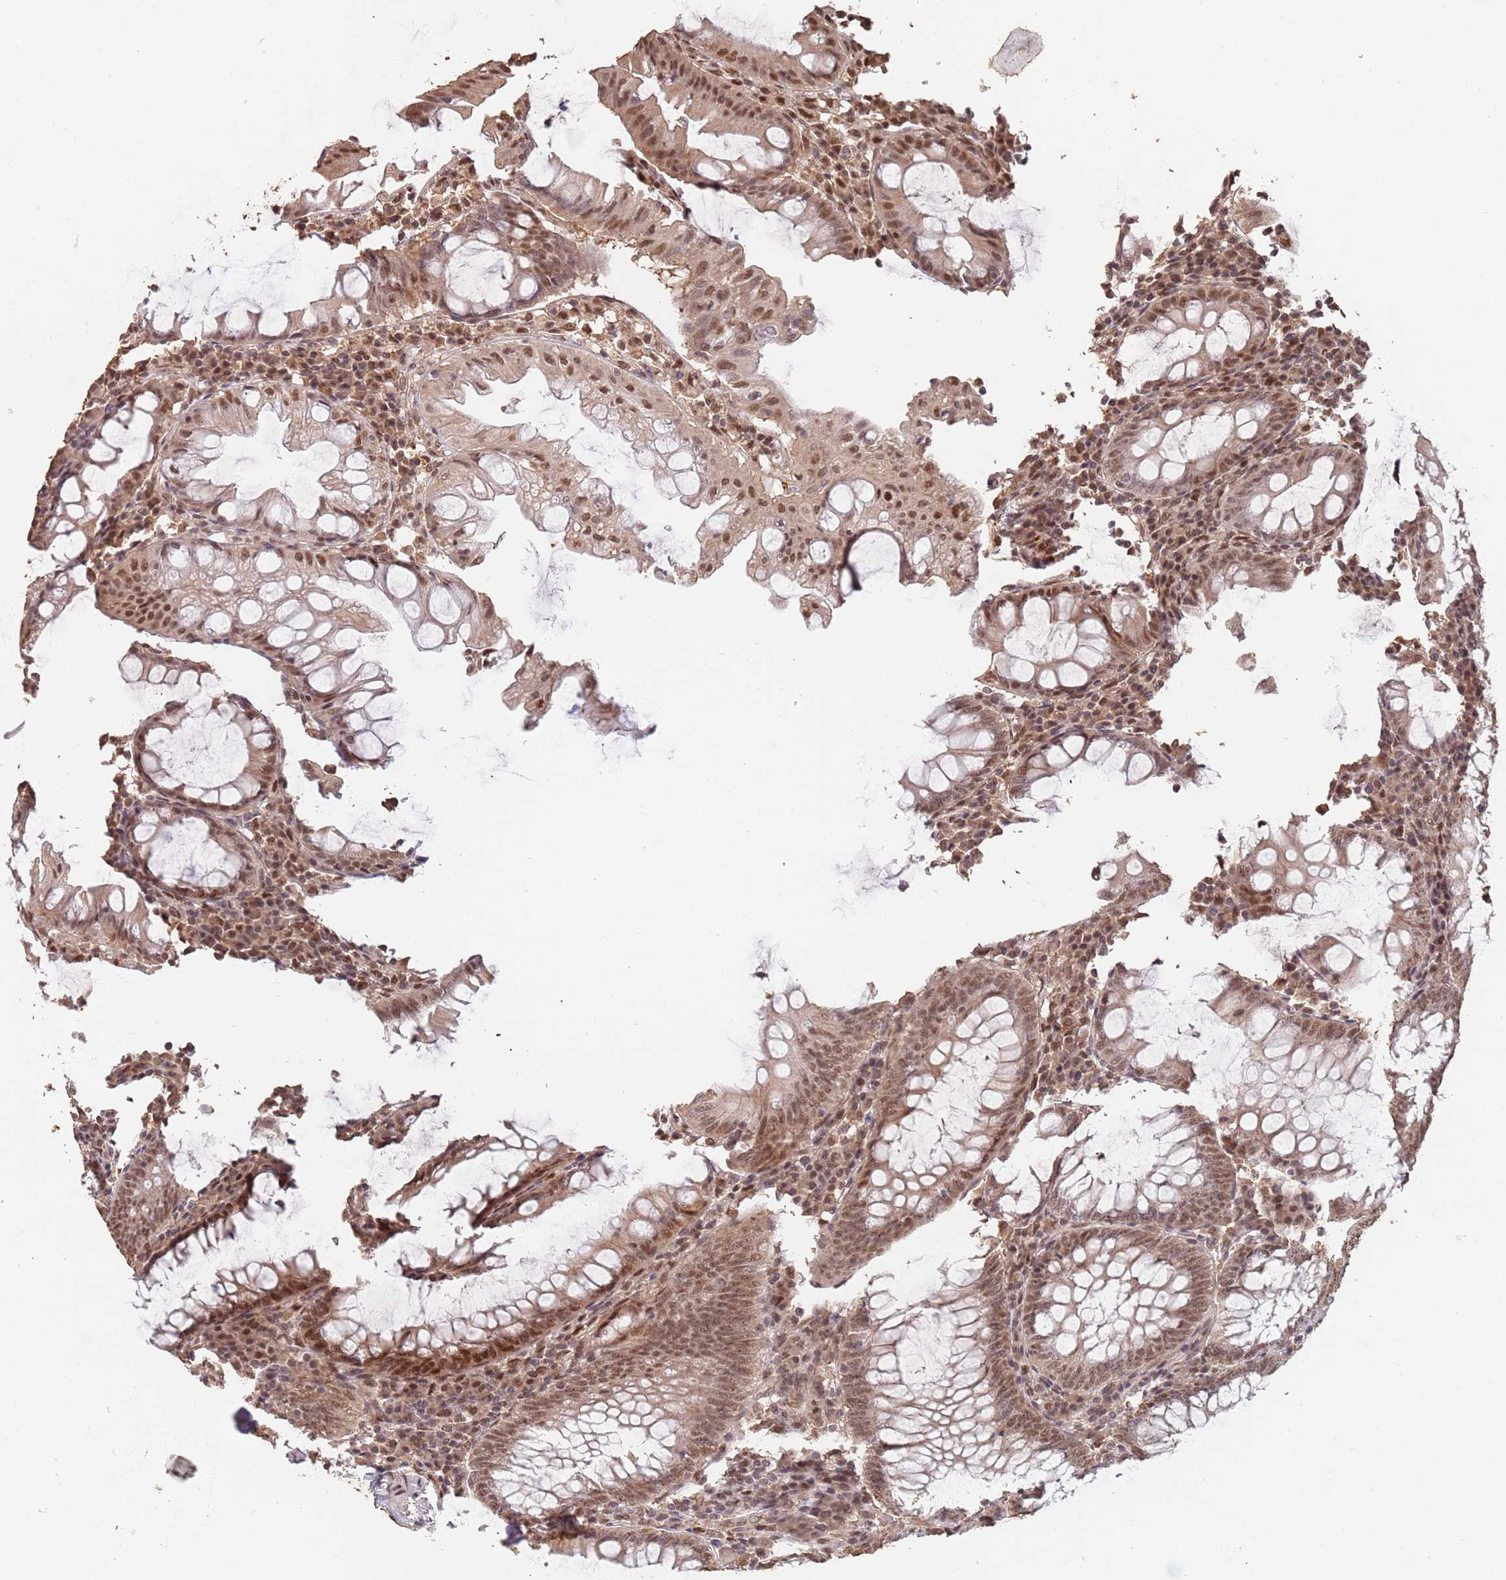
{"staining": {"intensity": "moderate", "quantity": ">75%", "location": "cytoplasmic/membranous,nuclear"}, "tissue": "appendix", "cell_type": "Glandular cells", "image_type": "normal", "snomed": [{"axis": "morphology", "description": "Normal tissue, NOS"}, {"axis": "topography", "description": "Appendix"}], "caption": "Immunohistochemistry (IHC) (DAB (3,3'-diaminobenzidine)) staining of normal appendix displays moderate cytoplasmic/membranous,nuclear protein positivity in approximately >75% of glandular cells. The protein is shown in brown color, while the nuclei are stained blue.", "gene": "RFXANK", "patient": {"sex": "male", "age": 83}}